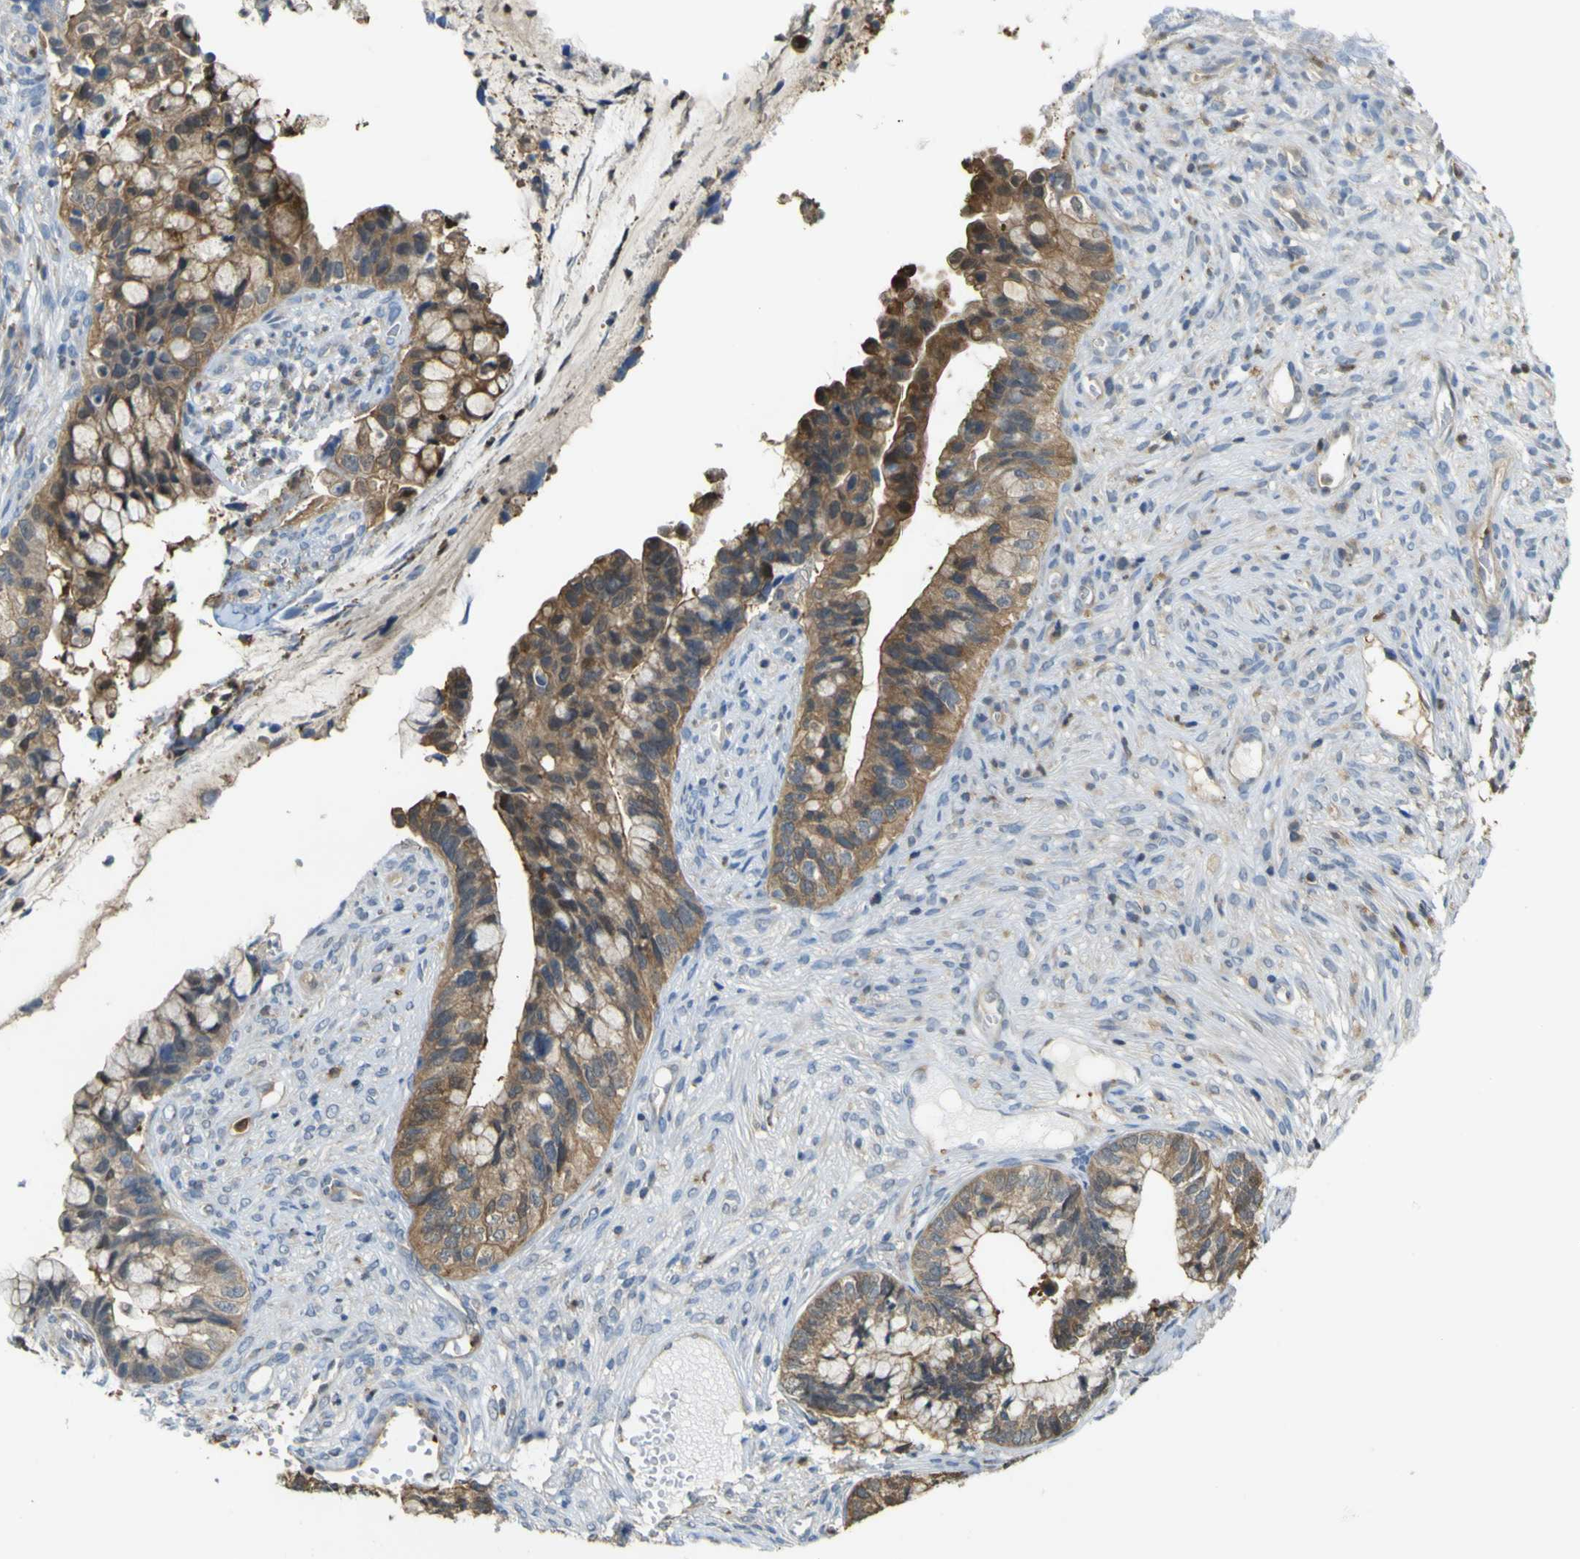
{"staining": {"intensity": "moderate", "quantity": "25%-75%", "location": "cytoplasmic/membranous"}, "tissue": "cervical cancer", "cell_type": "Tumor cells", "image_type": "cancer", "snomed": [{"axis": "morphology", "description": "Adenocarcinoma, NOS"}, {"axis": "topography", "description": "Cervix"}], "caption": "IHC of adenocarcinoma (cervical) exhibits medium levels of moderate cytoplasmic/membranous staining in approximately 25%-75% of tumor cells.", "gene": "ABHD3", "patient": {"sex": "female", "age": 44}}